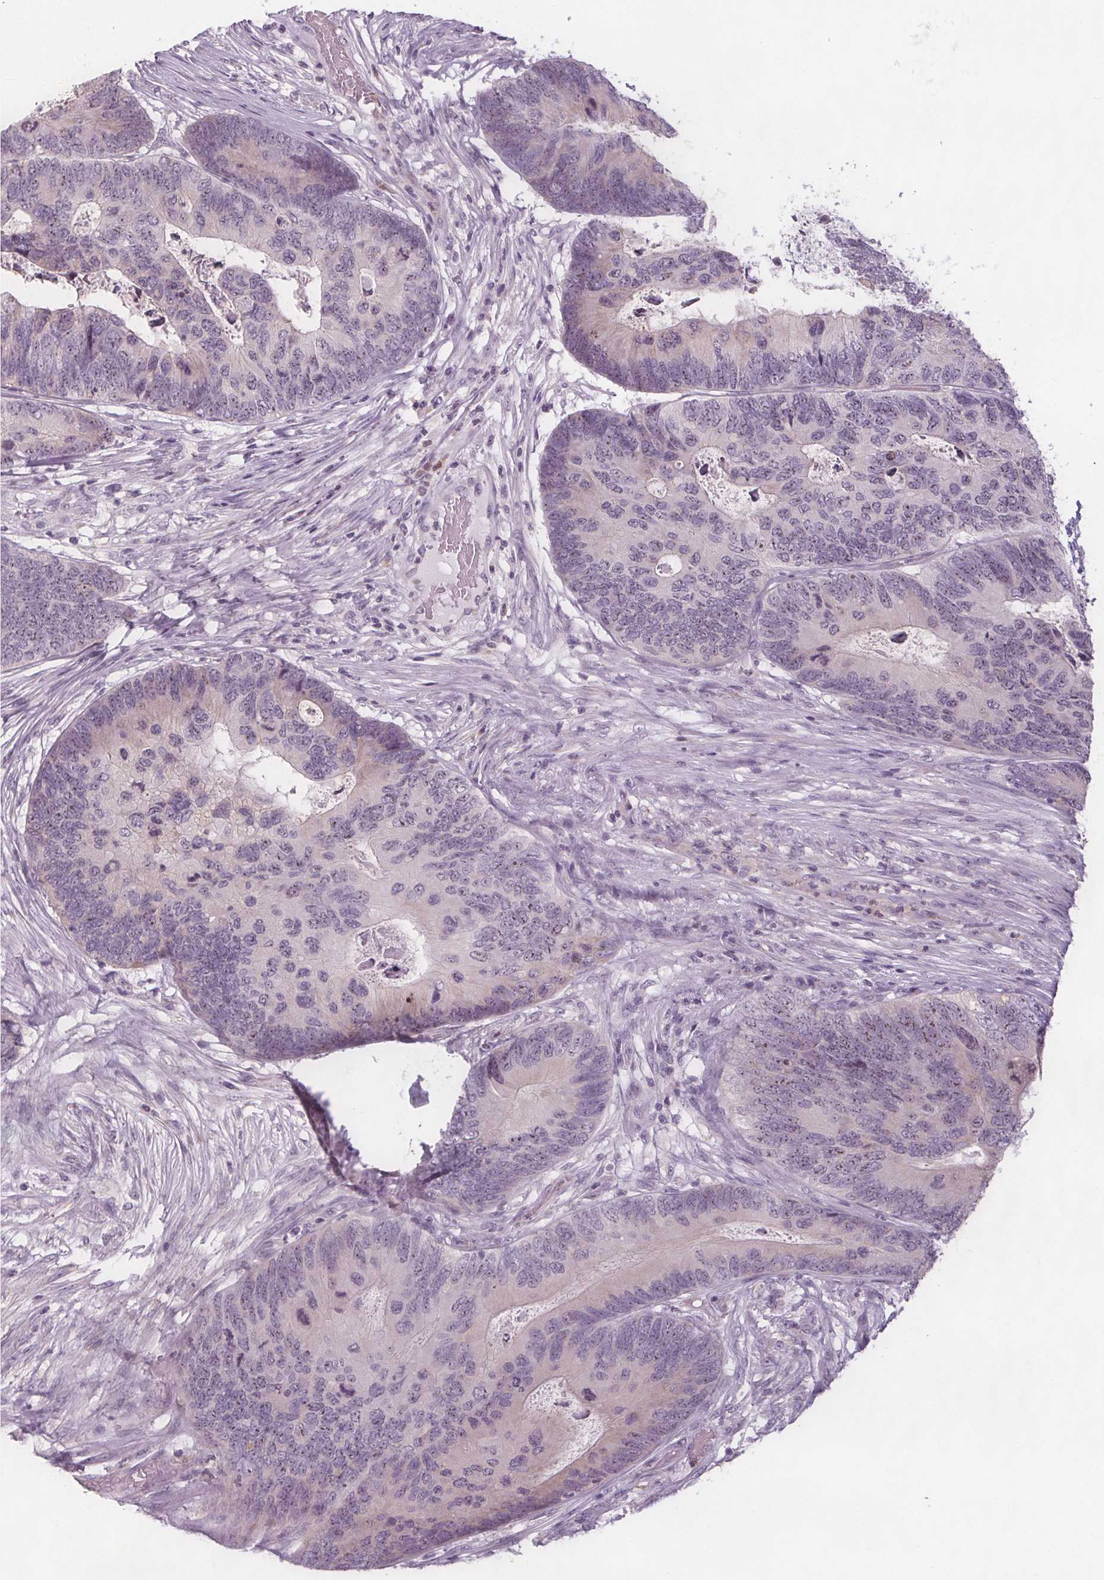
{"staining": {"intensity": "weak", "quantity": "25%-75%", "location": "nuclear"}, "tissue": "colorectal cancer", "cell_type": "Tumor cells", "image_type": "cancer", "snomed": [{"axis": "morphology", "description": "Adenocarcinoma, NOS"}, {"axis": "topography", "description": "Colon"}], "caption": "Immunohistochemical staining of human adenocarcinoma (colorectal) exhibits weak nuclear protein staining in approximately 25%-75% of tumor cells.", "gene": "NOLC1", "patient": {"sex": "female", "age": 67}}